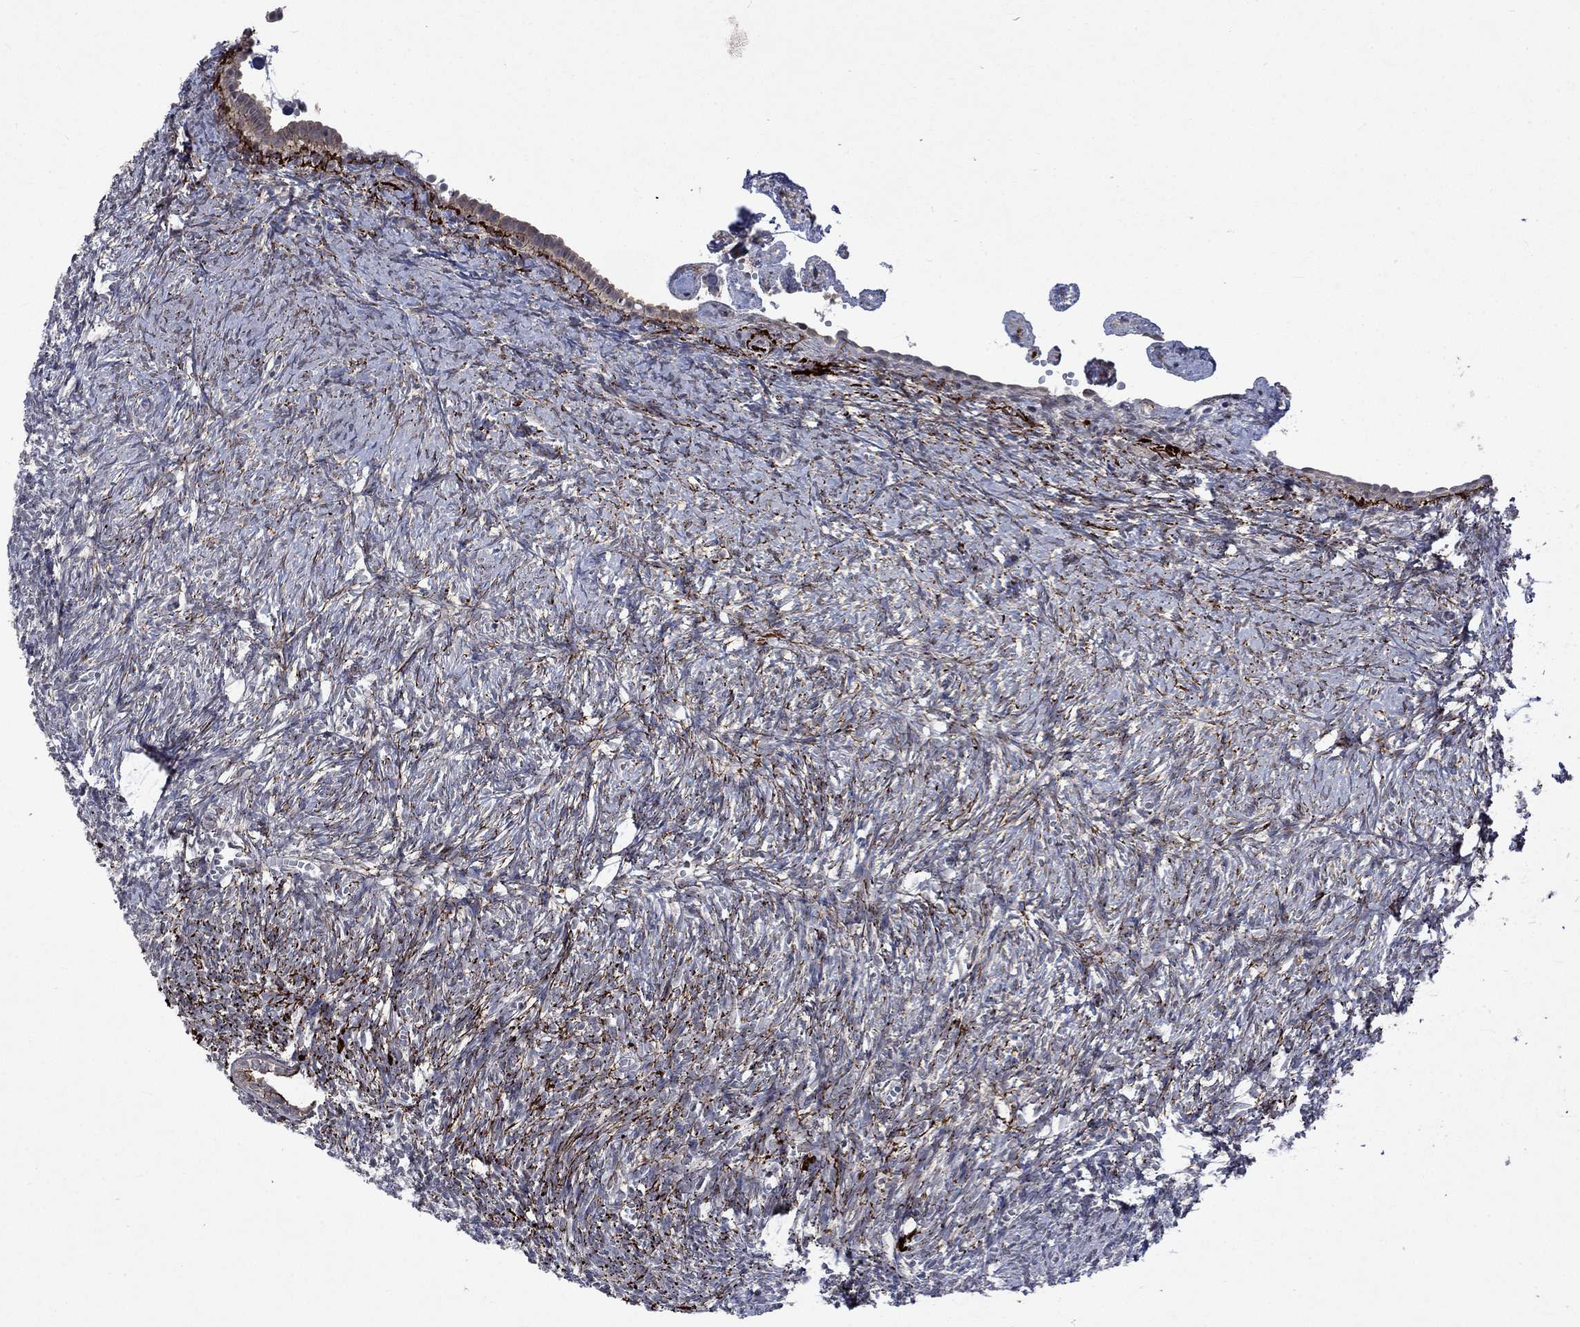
{"staining": {"intensity": "negative", "quantity": "none", "location": "none"}, "tissue": "ovary", "cell_type": "Ovarian stroma cells", "image_type": "normal", "snomed": [{"axis": "morphology", "description": "Normal tissue, NOS"}, {"axis": "topography", "description": "Ovary"}], "caption": "This micrograph is of unremarkable ovary stained with immunohistochemistry (IHC) to label a protein in brown with the nuclei are counter-stained blue. There is no positivity in ovarian stroma cells. Brightfield microscopy of immunohistochemistry (IHC) stained with DAB (brown) and hematoxylin (blue), captured at high magnification.", "gene": "PPP1R9A", "patient": {"sex": "female", "age": 43}}